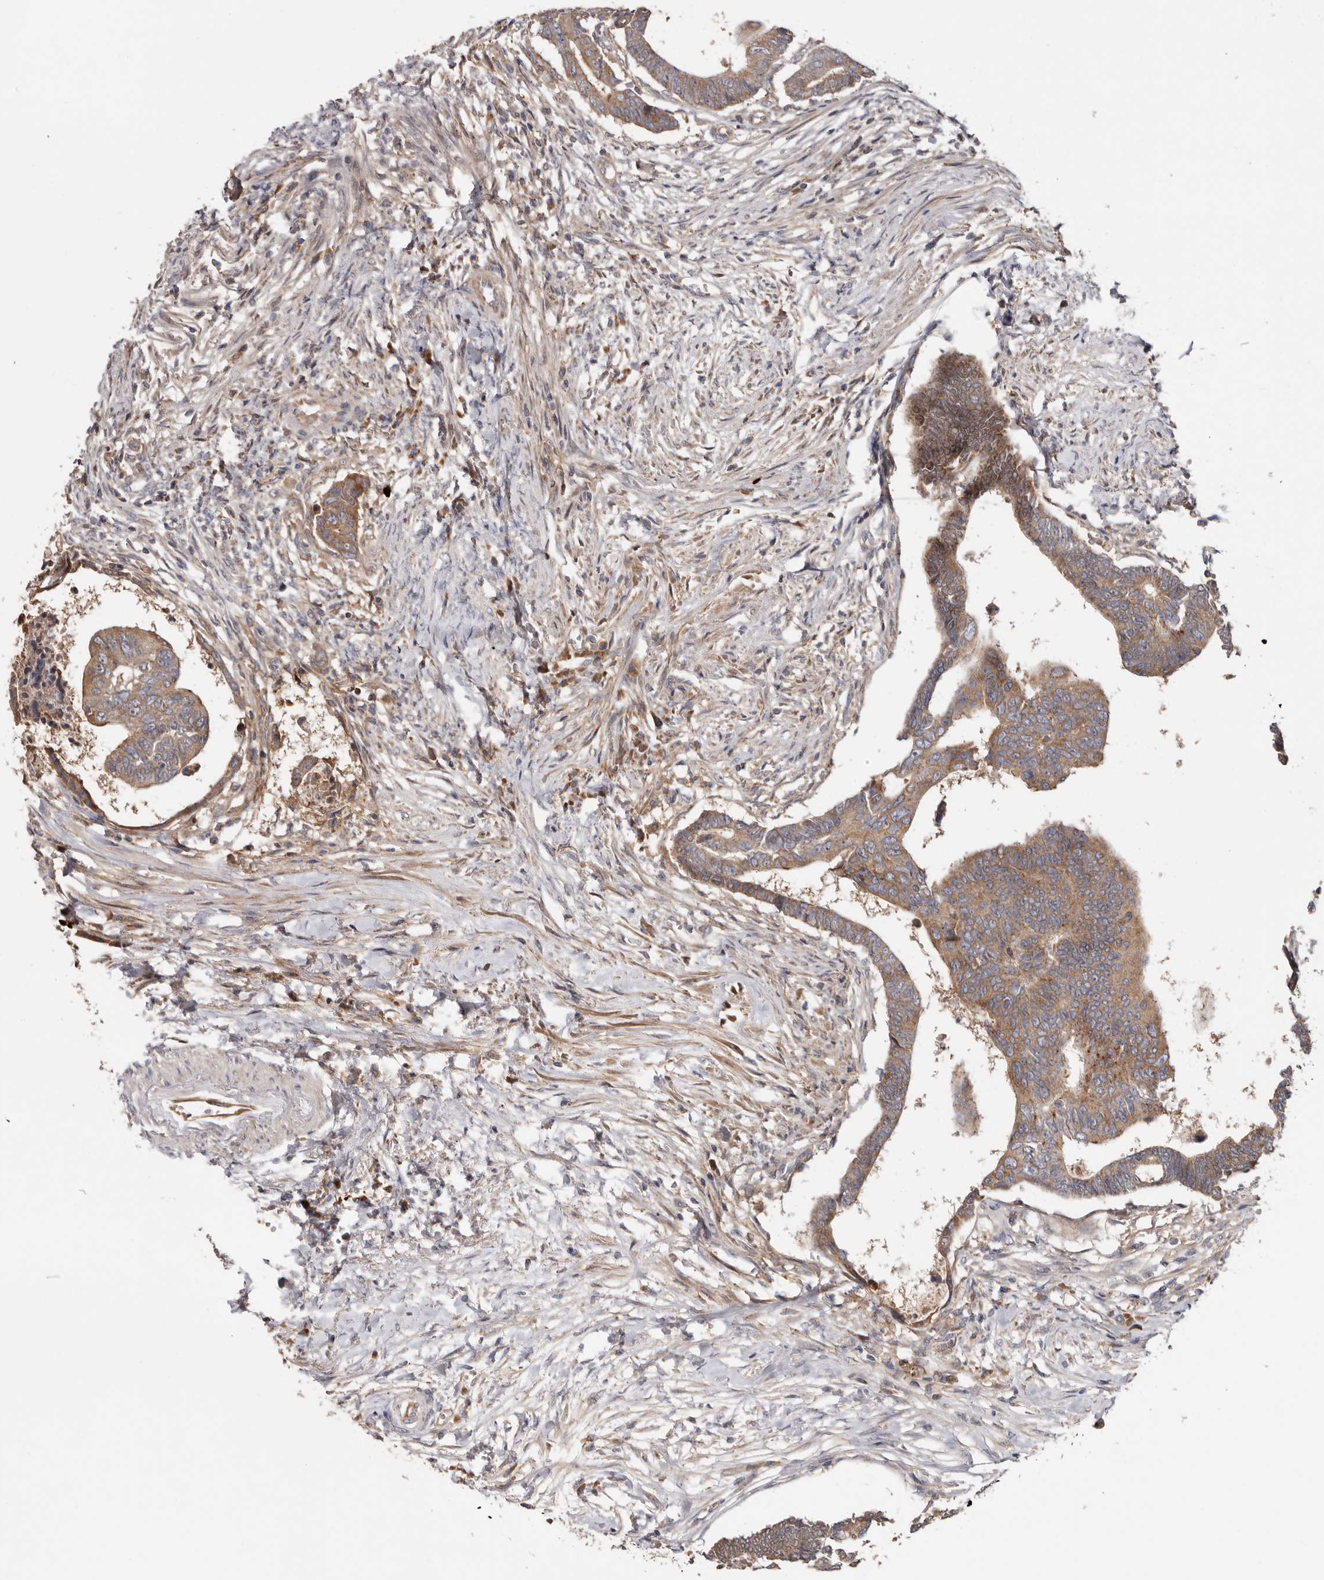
{"staining": {"intensity": "moderate", "quantity": ">75%", "location": "cytoplasmic/membranous"}, "tissue": "colorectal cancer", "cell_type": "Tumor cells", "image_type": "cancer", "snomed": [{"axis": "morphology", "description": "Adenocarcinoma, NOS"}, {"axis": "topography", "description": "Rectum"}], "caption": "IHC (DAB) staining of colorectal cancer (adenocarcinoma) demonstrates moderate cytoplasmic/membranous protein expression in approximately >75% of tumor cells. The staining was performed using DAB (3,3'-diaminobenzidine) to visualize the protein expression in brown, while the nuclei were stained in blue with hematoxylin (Magnification: 20x).", "gene": "TMUB1", "patient": {"sex": "female", "age": 65}}